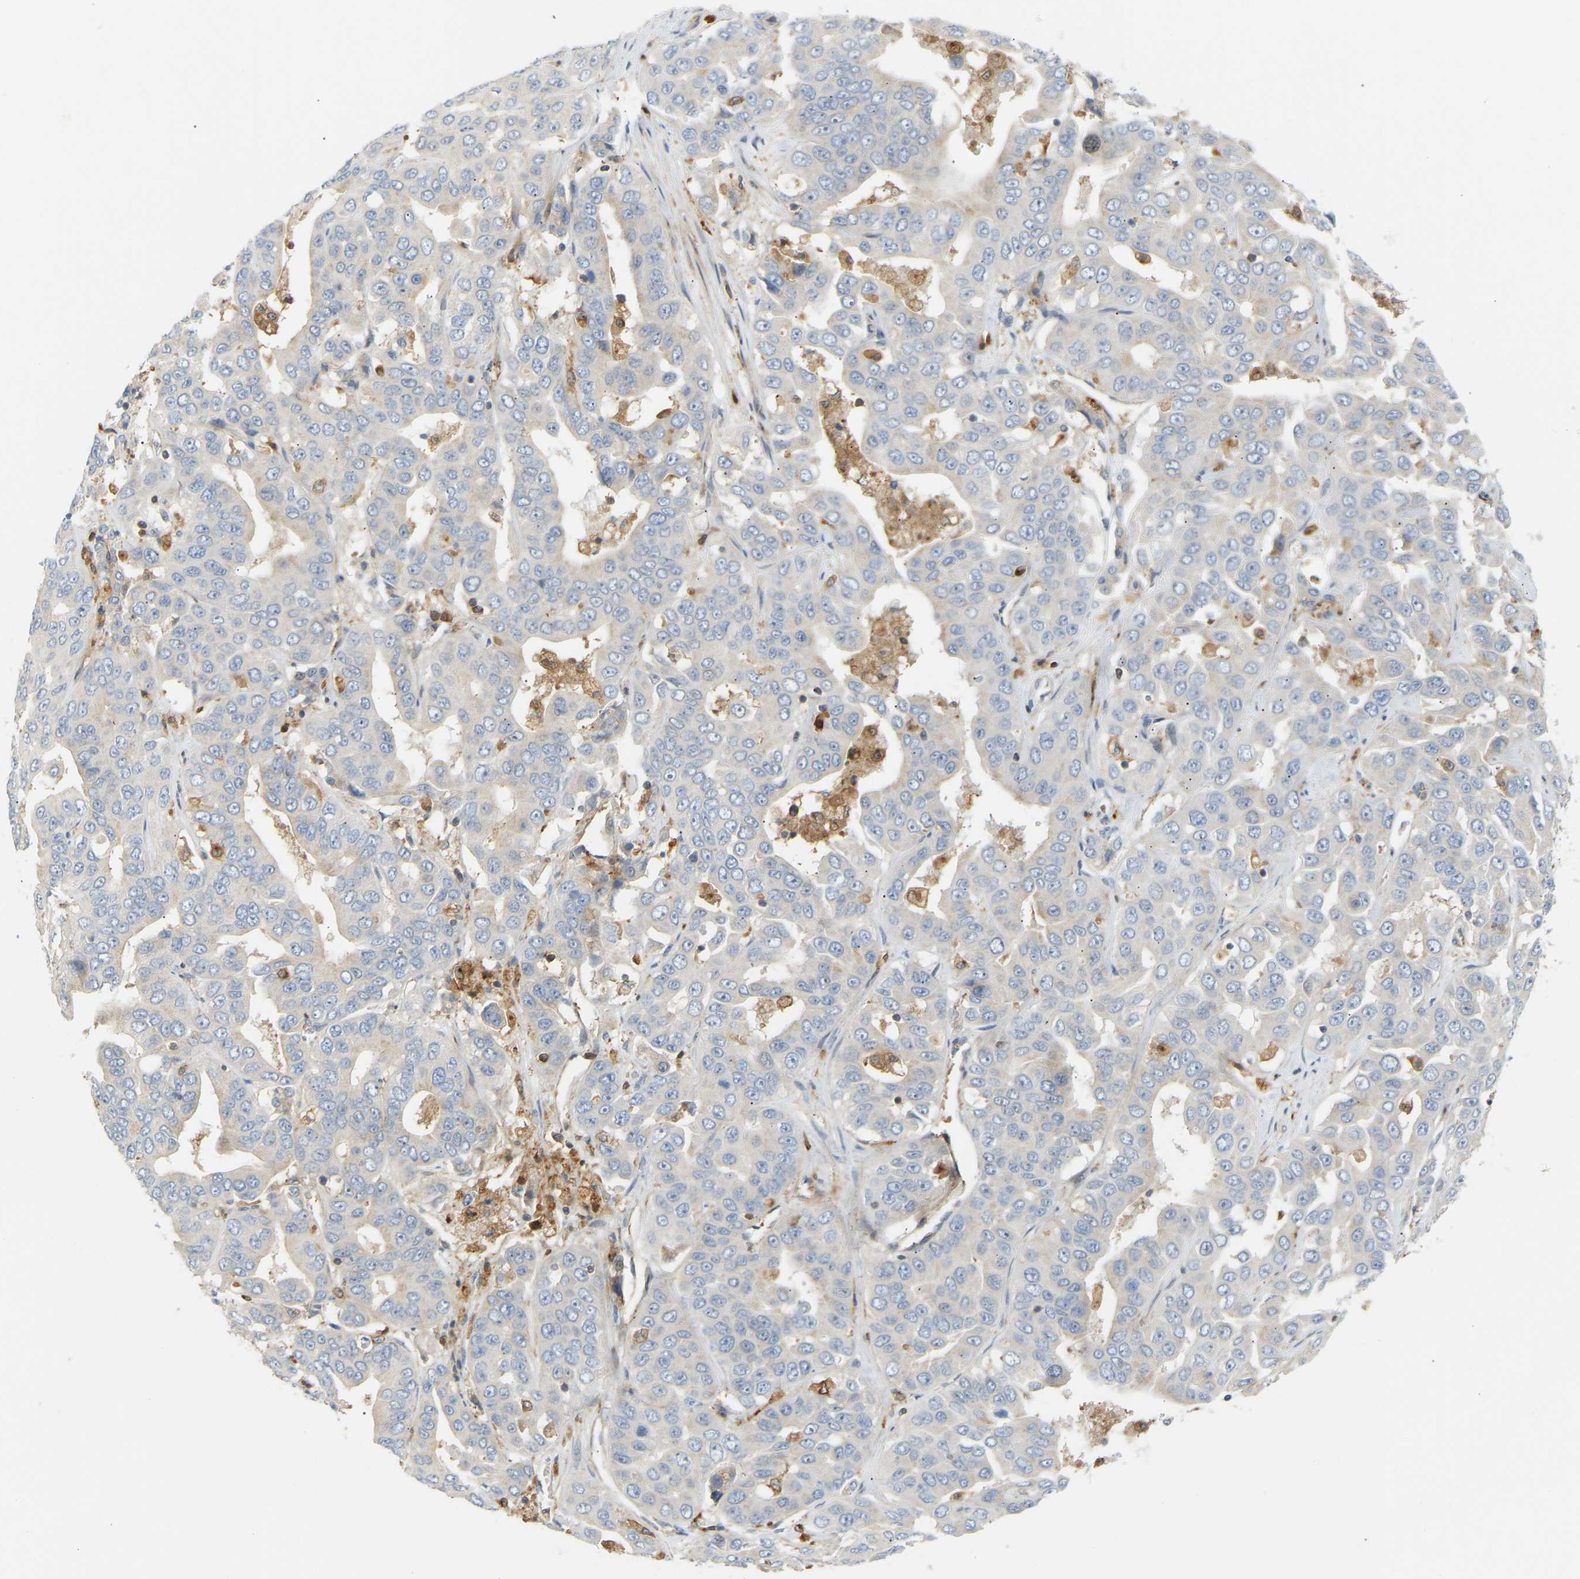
{"staining": {"intensity": "negative", "quantity": "none", "location": "none"}, "tissue": "liver cancer", "cell_type": "Tumor cells", "image_type": "cancer", "snomed": [{"axis": "morphology", "description": "Cholangiocarcinoma"}, {"axis": "topography", "description": "Liver"}], "caption": "Human liver cancer (cholangiocarcinoma) stained for a protein using immunohistochemistry (IHC) demonstrates no expression in tumor cells.", "gene": "PLCG2", "patient": {"sex": "female", "age": 52}}